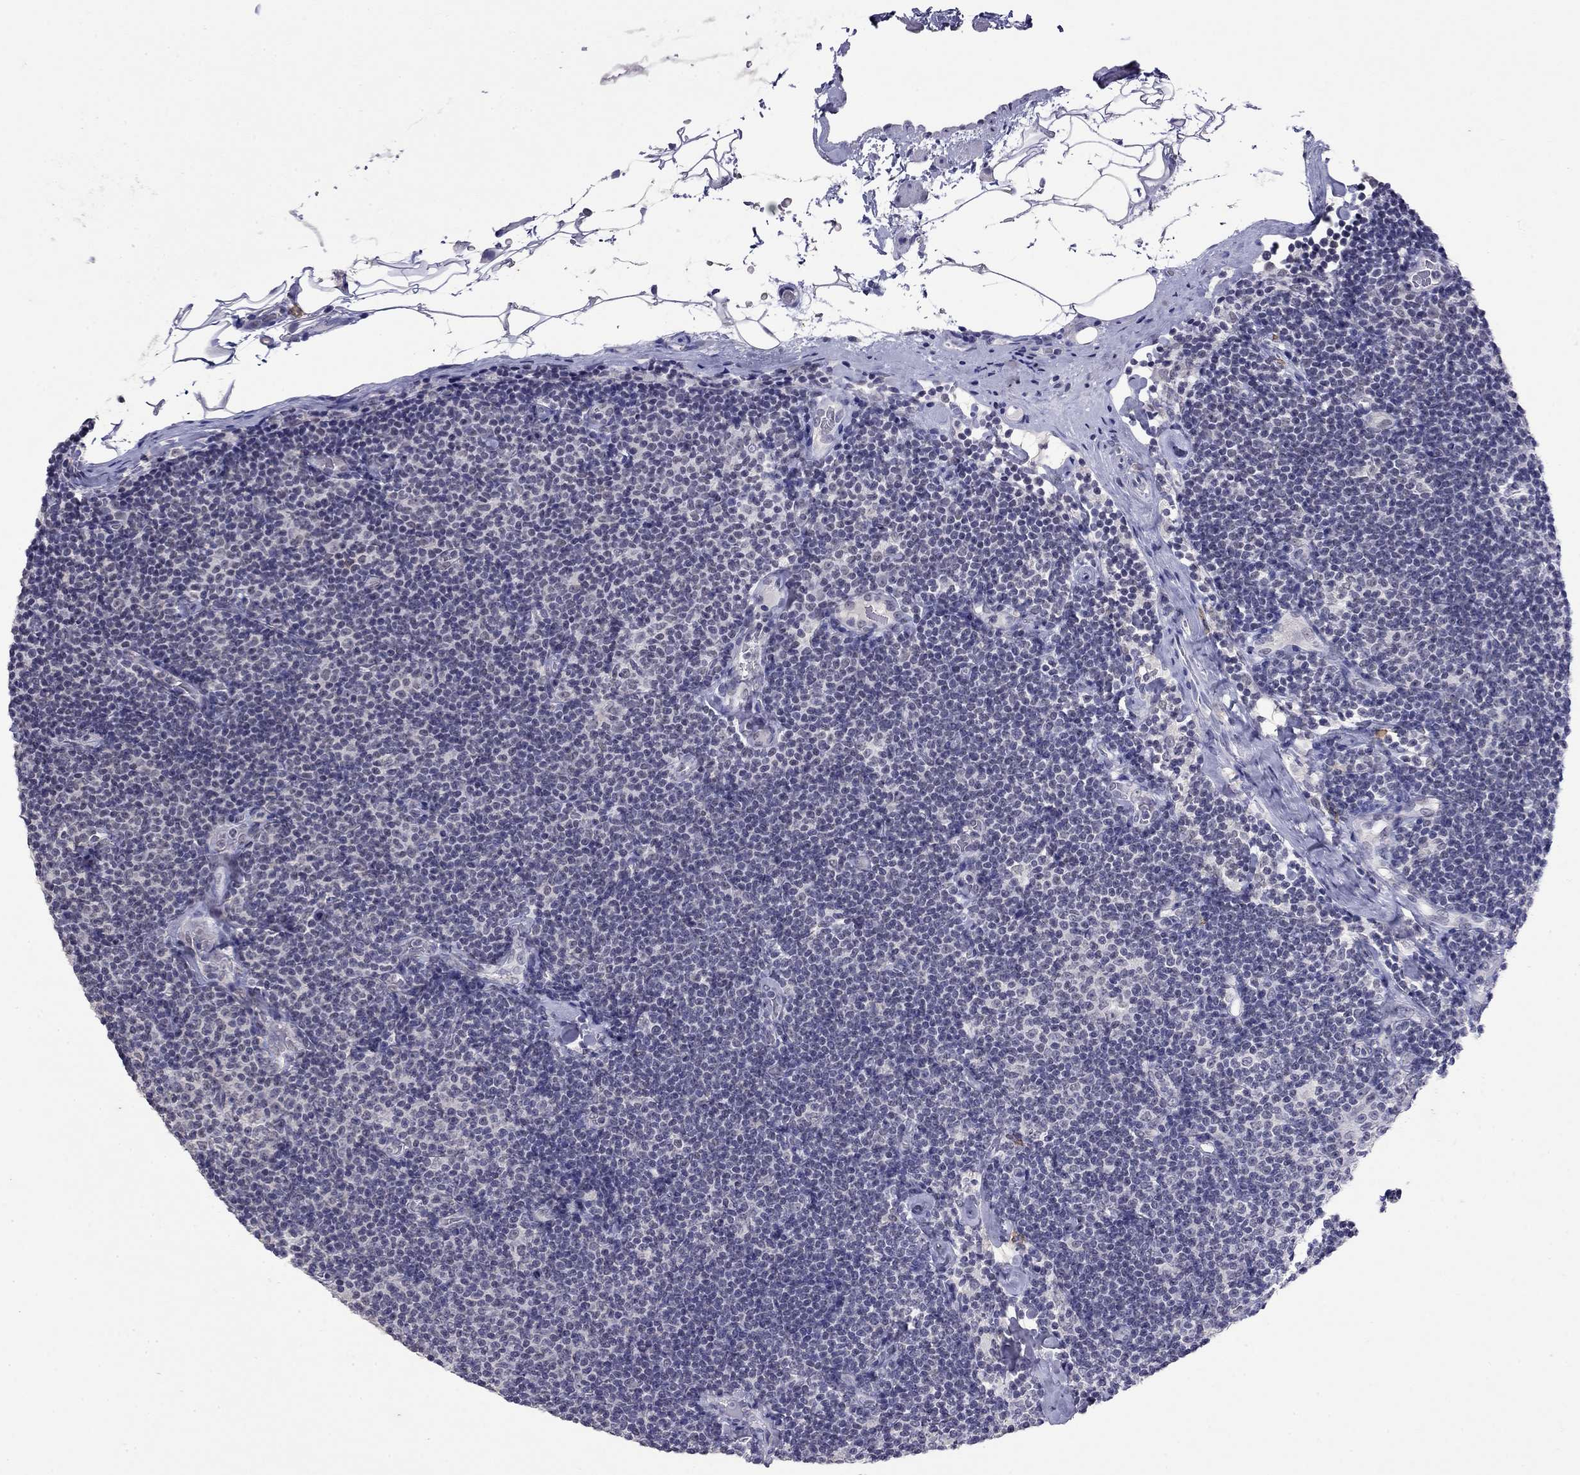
{"staining": {"intensity": "negative", "quantity": "none", "location": "none"}, "tissue": "lymphoma", "cell_type": "Tumor cells", "image_type": "cancer", "snomed": [{"axis": "morphology", "description": "Malignant lymphoma, non-Hodgkin's type, Low grade"}, {"axis": "topography", "description": "Lymph node"}], "caption": "Immunohistochemistry (IHC) photomicrograph of human lymphoma stained for a protein (brown), which shows no positivity in tumor cells.", "gene": "WNK3", "patient": {"sex": "male", "age": 81}}